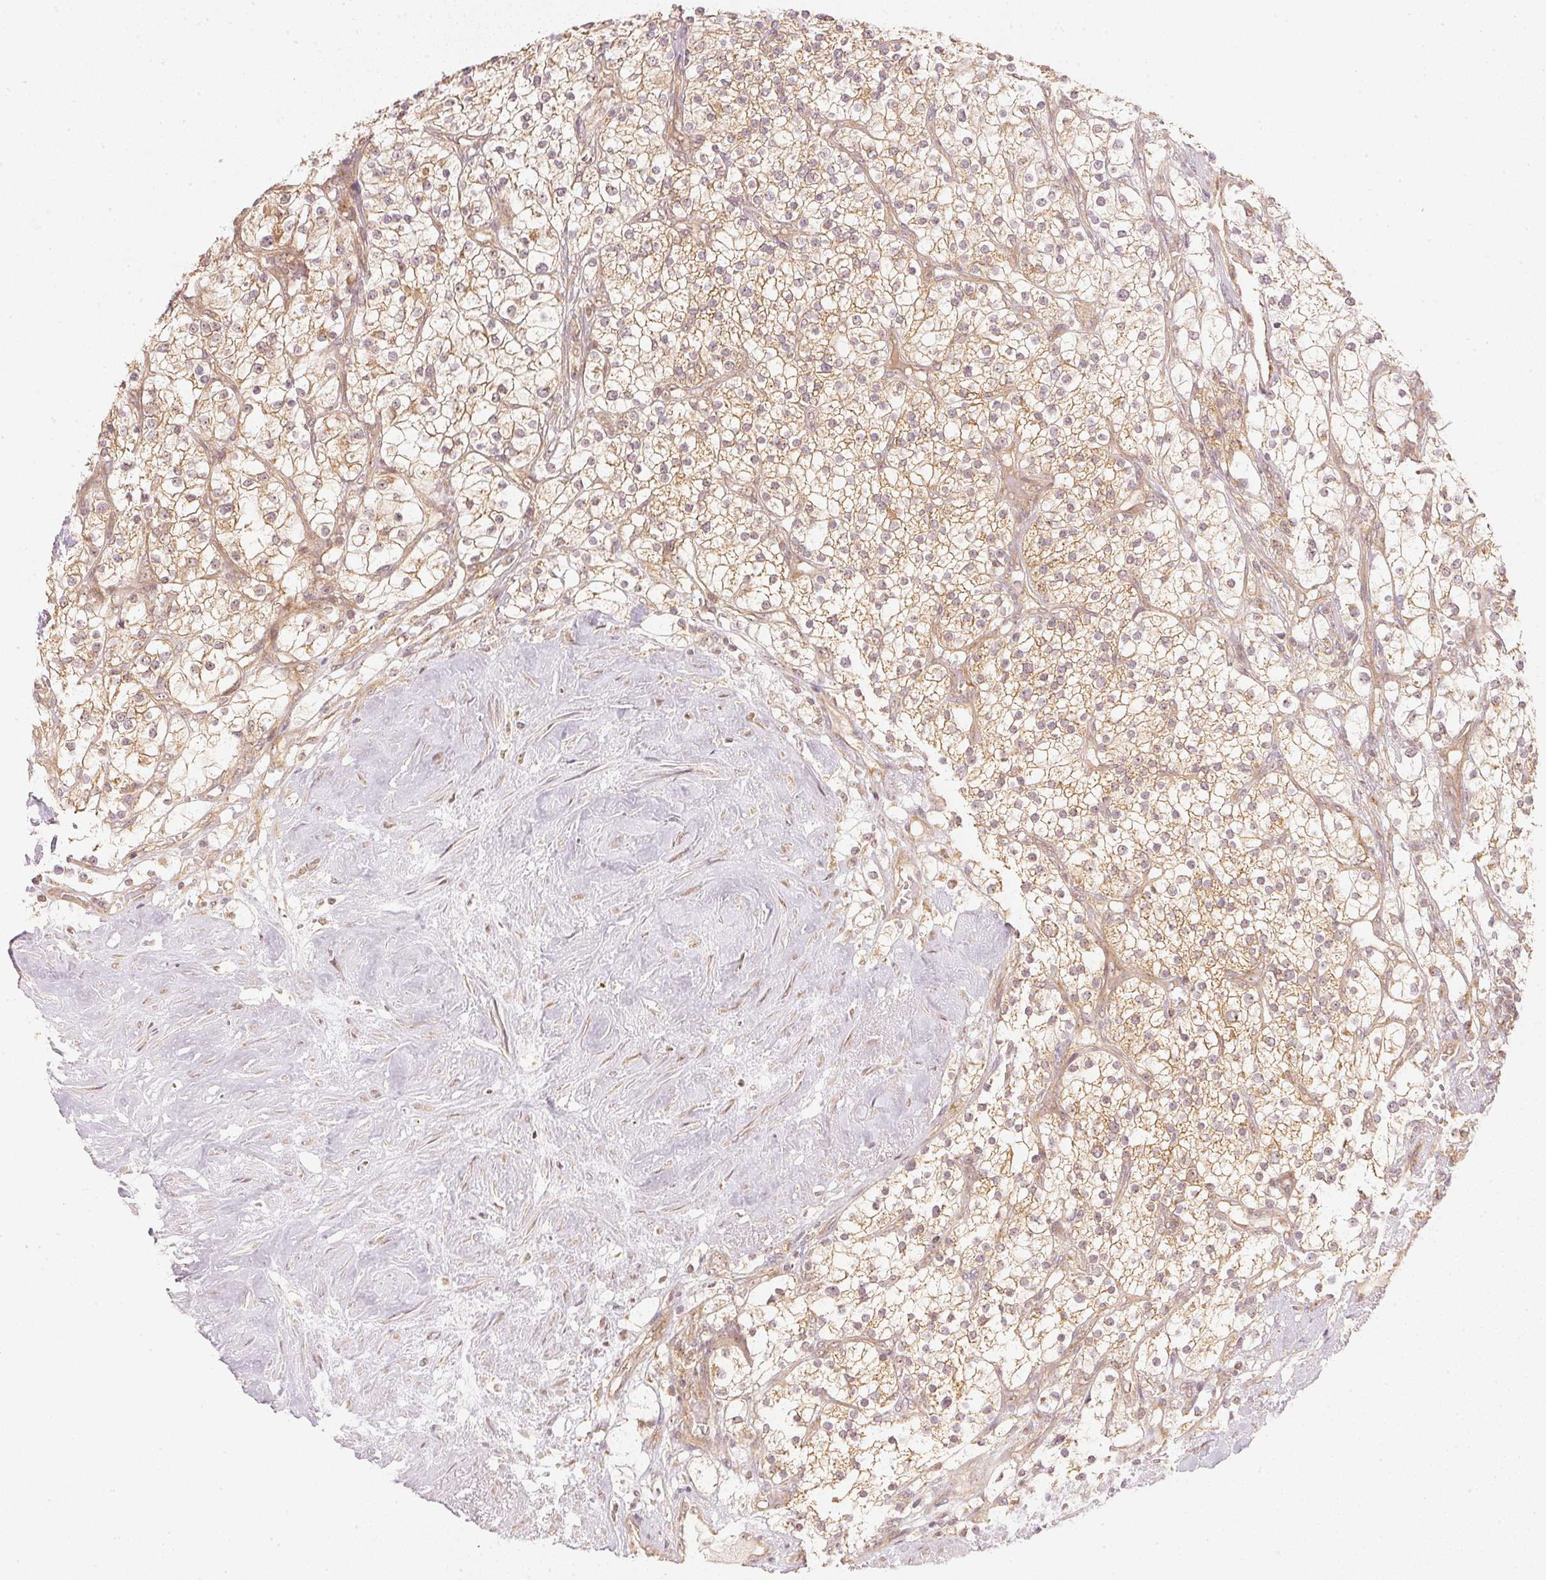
{"staining": {"intensity": "weak", "quantity": "25%-75%", "location": "cytoplasmic/membranous"}, "tissue": "renal cancer", "cell_type": "Tumor cells", "image_type": "cancer", "snomed": [{"axis": "morphology", "description": "Adenocarcinoma, NOS"}, {"axis": "topography", "description": "Kidney"}], "caption": "An image of human renal adenocarcinoma stained for a protein displays weak cytoplasmic/membranous brown staining in tumor cells.", "gene": "WDR54", "patient": {"sex": "male", "age": 80}}